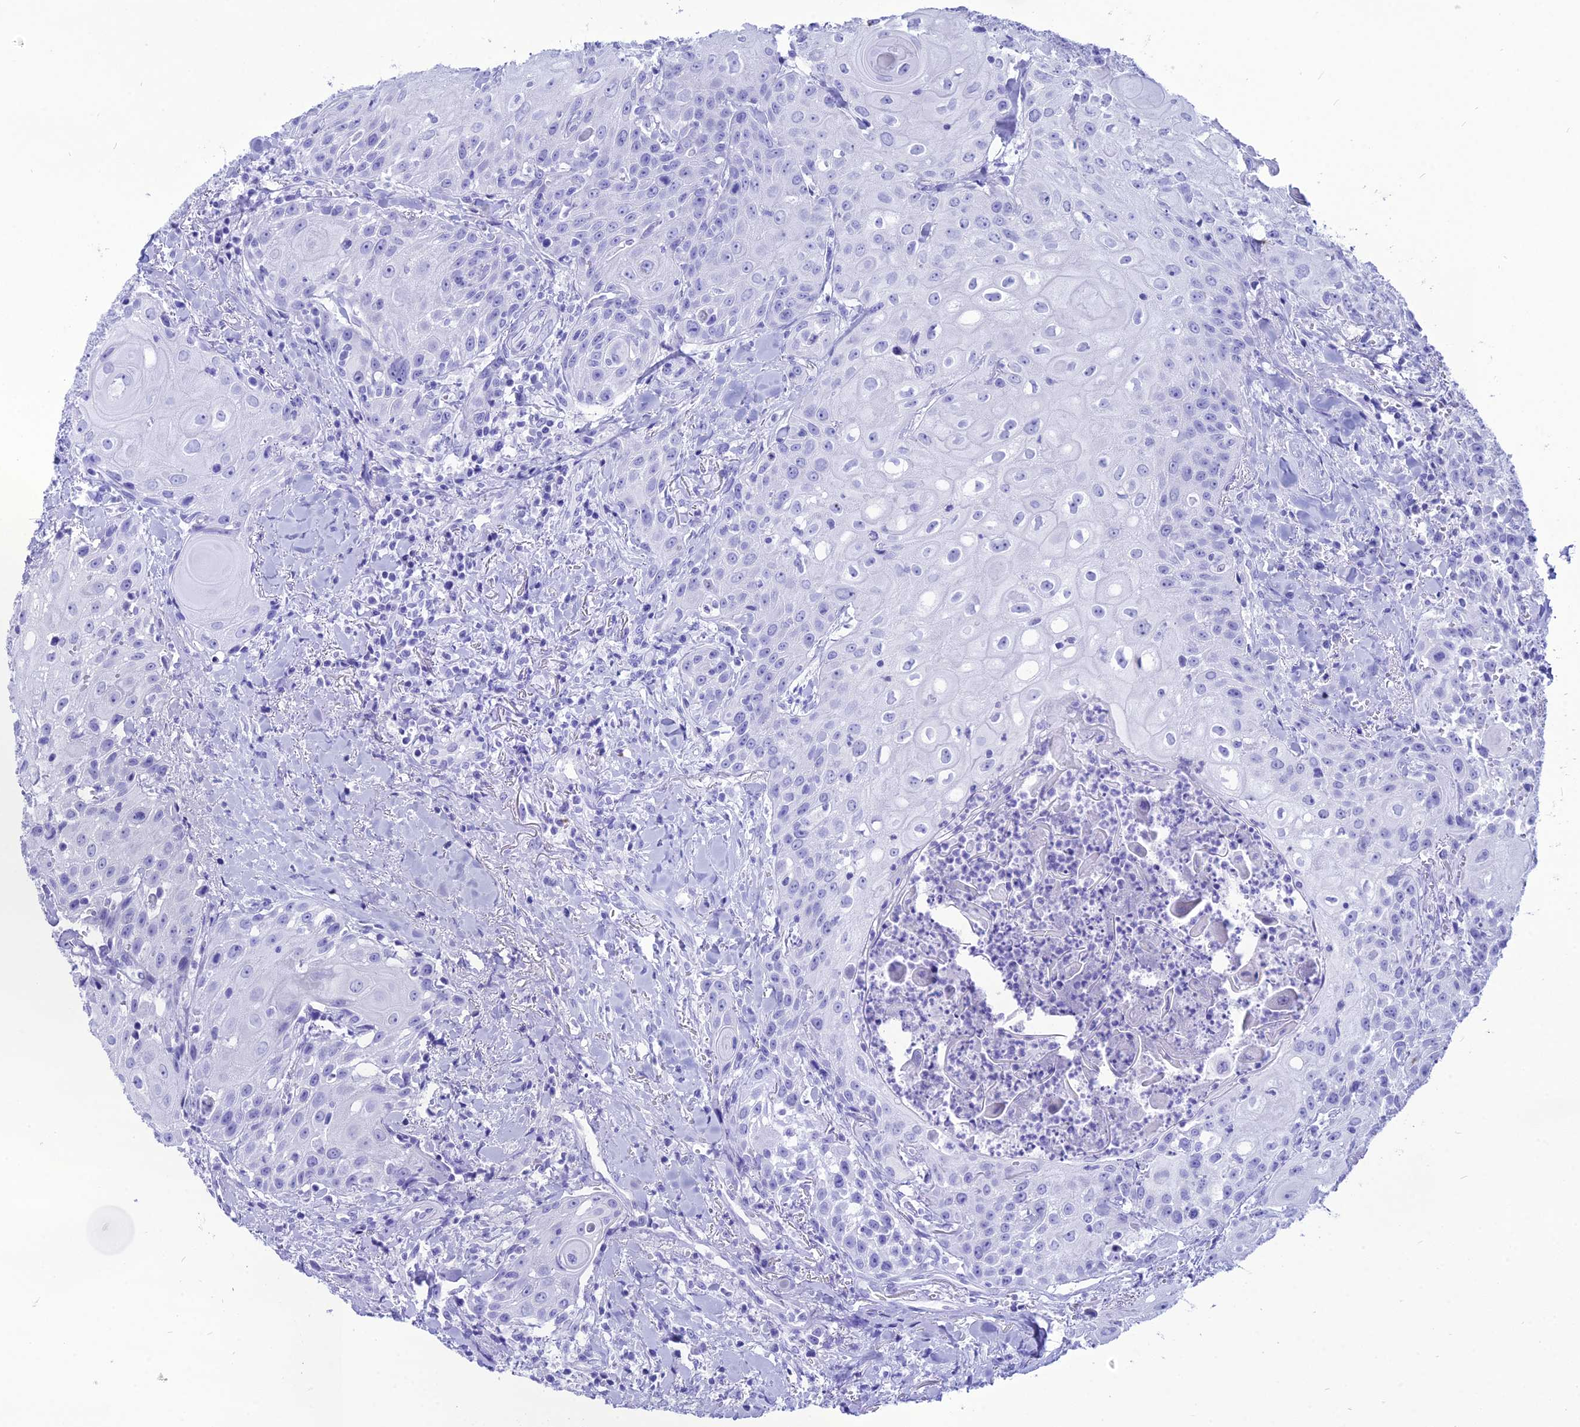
{"staining": {"intensity": "negative", "quantity": "none", "location": "none"}, "tissue": "head and neck cancer", "cell_type": "Tumor cells", "image_type": "cancer", "snomed": [{"axis": "morphology", "description": "Squamous cell carcinoma, NOS"}, {"axis": "topography", "description": "Oral tissue"}, {"axis": "topography", "description": "Head-Neck"}], "caption": "Immunohistochemistry (IHC) of head and neck squamous cell carcinoma exhibits no expression in tumor cells.", "gene": "PNMA5", "patient": {"sex": "female", "age": 82}}